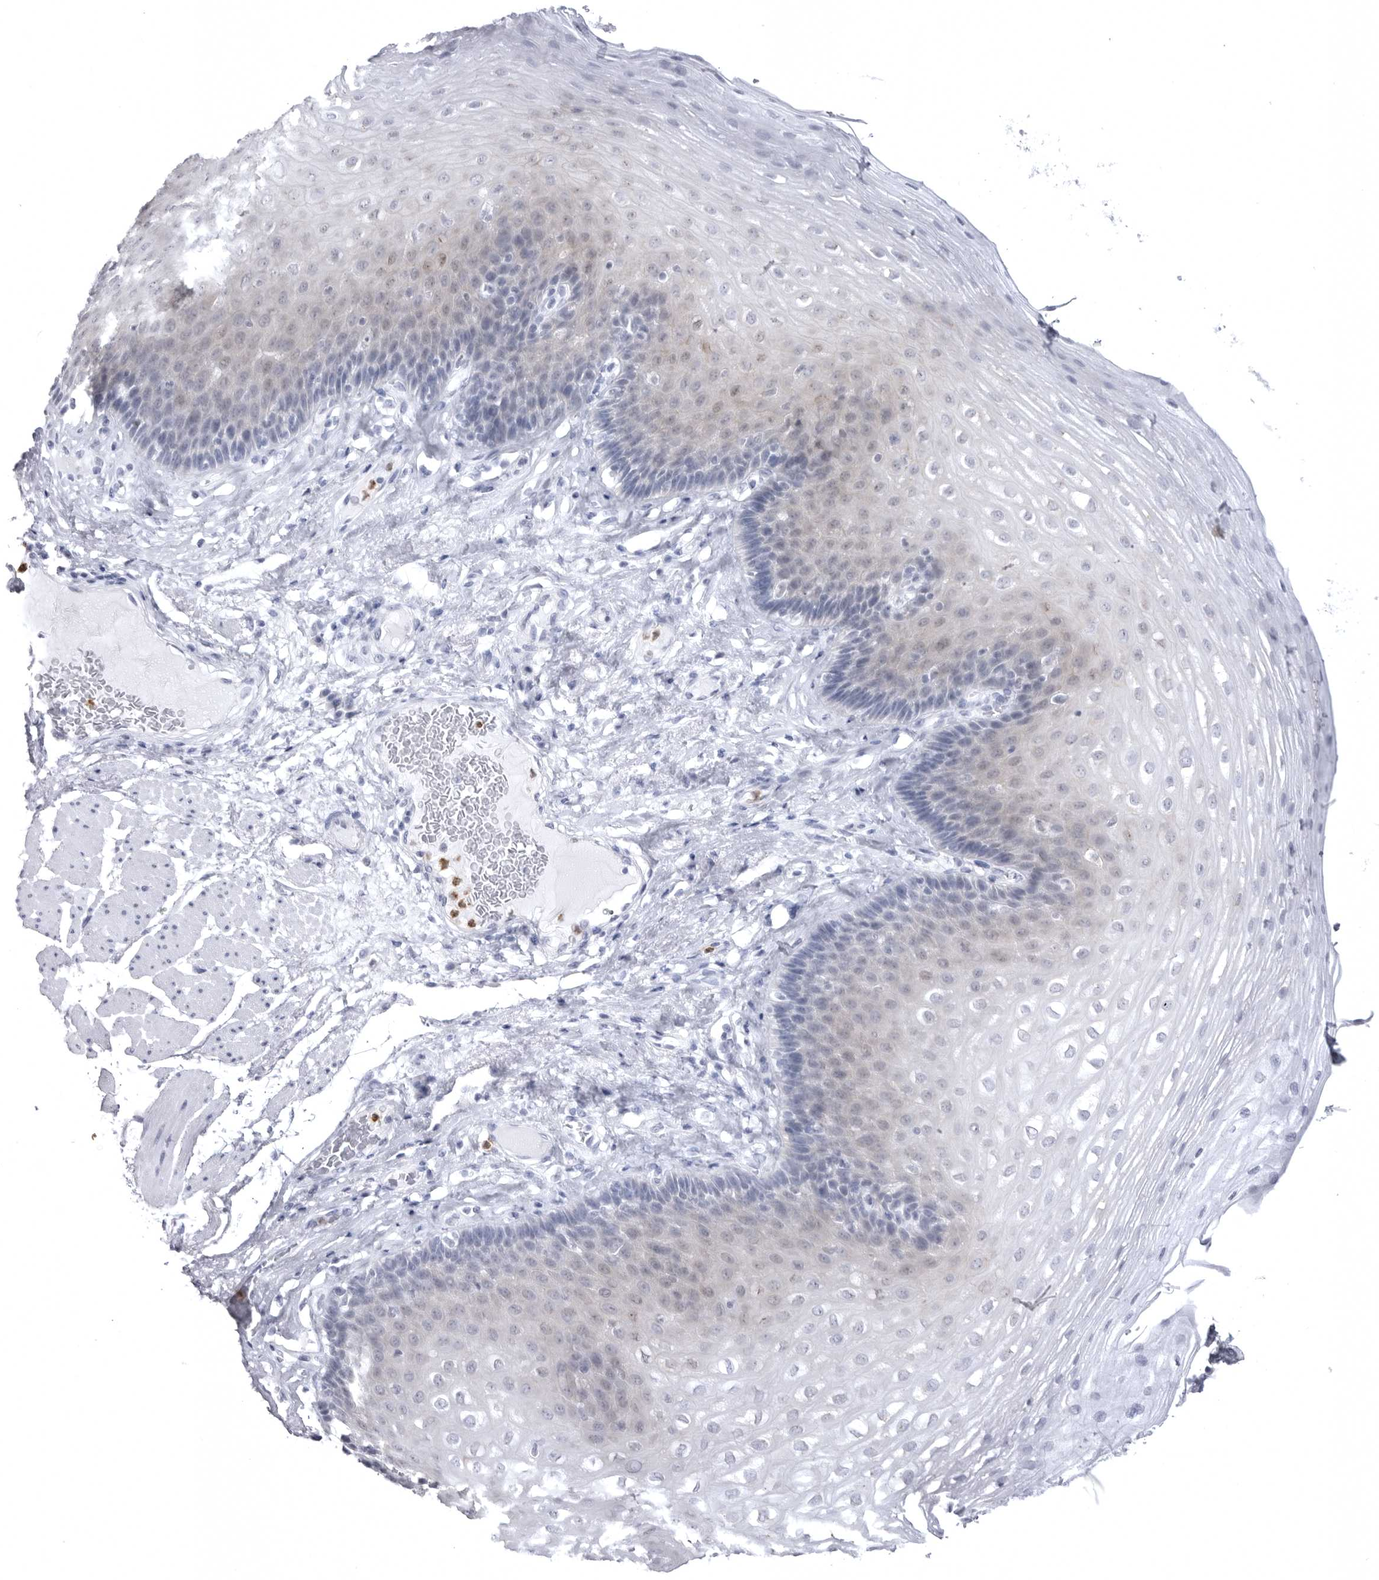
{"staining": {"intensity": "negative", "quantity": "none", "location": "none"}, "tissue": "esophagus", "cell_type": "Squamous epithelial cells", "image_type": "normal", "snomed": [{"axis": "morphology", "description": "Normal tissue, NOS"}, {"axis": "topography", "description": "Esophagus"}], "caption": "A histopathology image of esophagus stained for a protein shows no brown staining in squamous epithelial cells.", "gene": "STAP2", "patient": {"sex": "female", "age": 66}}